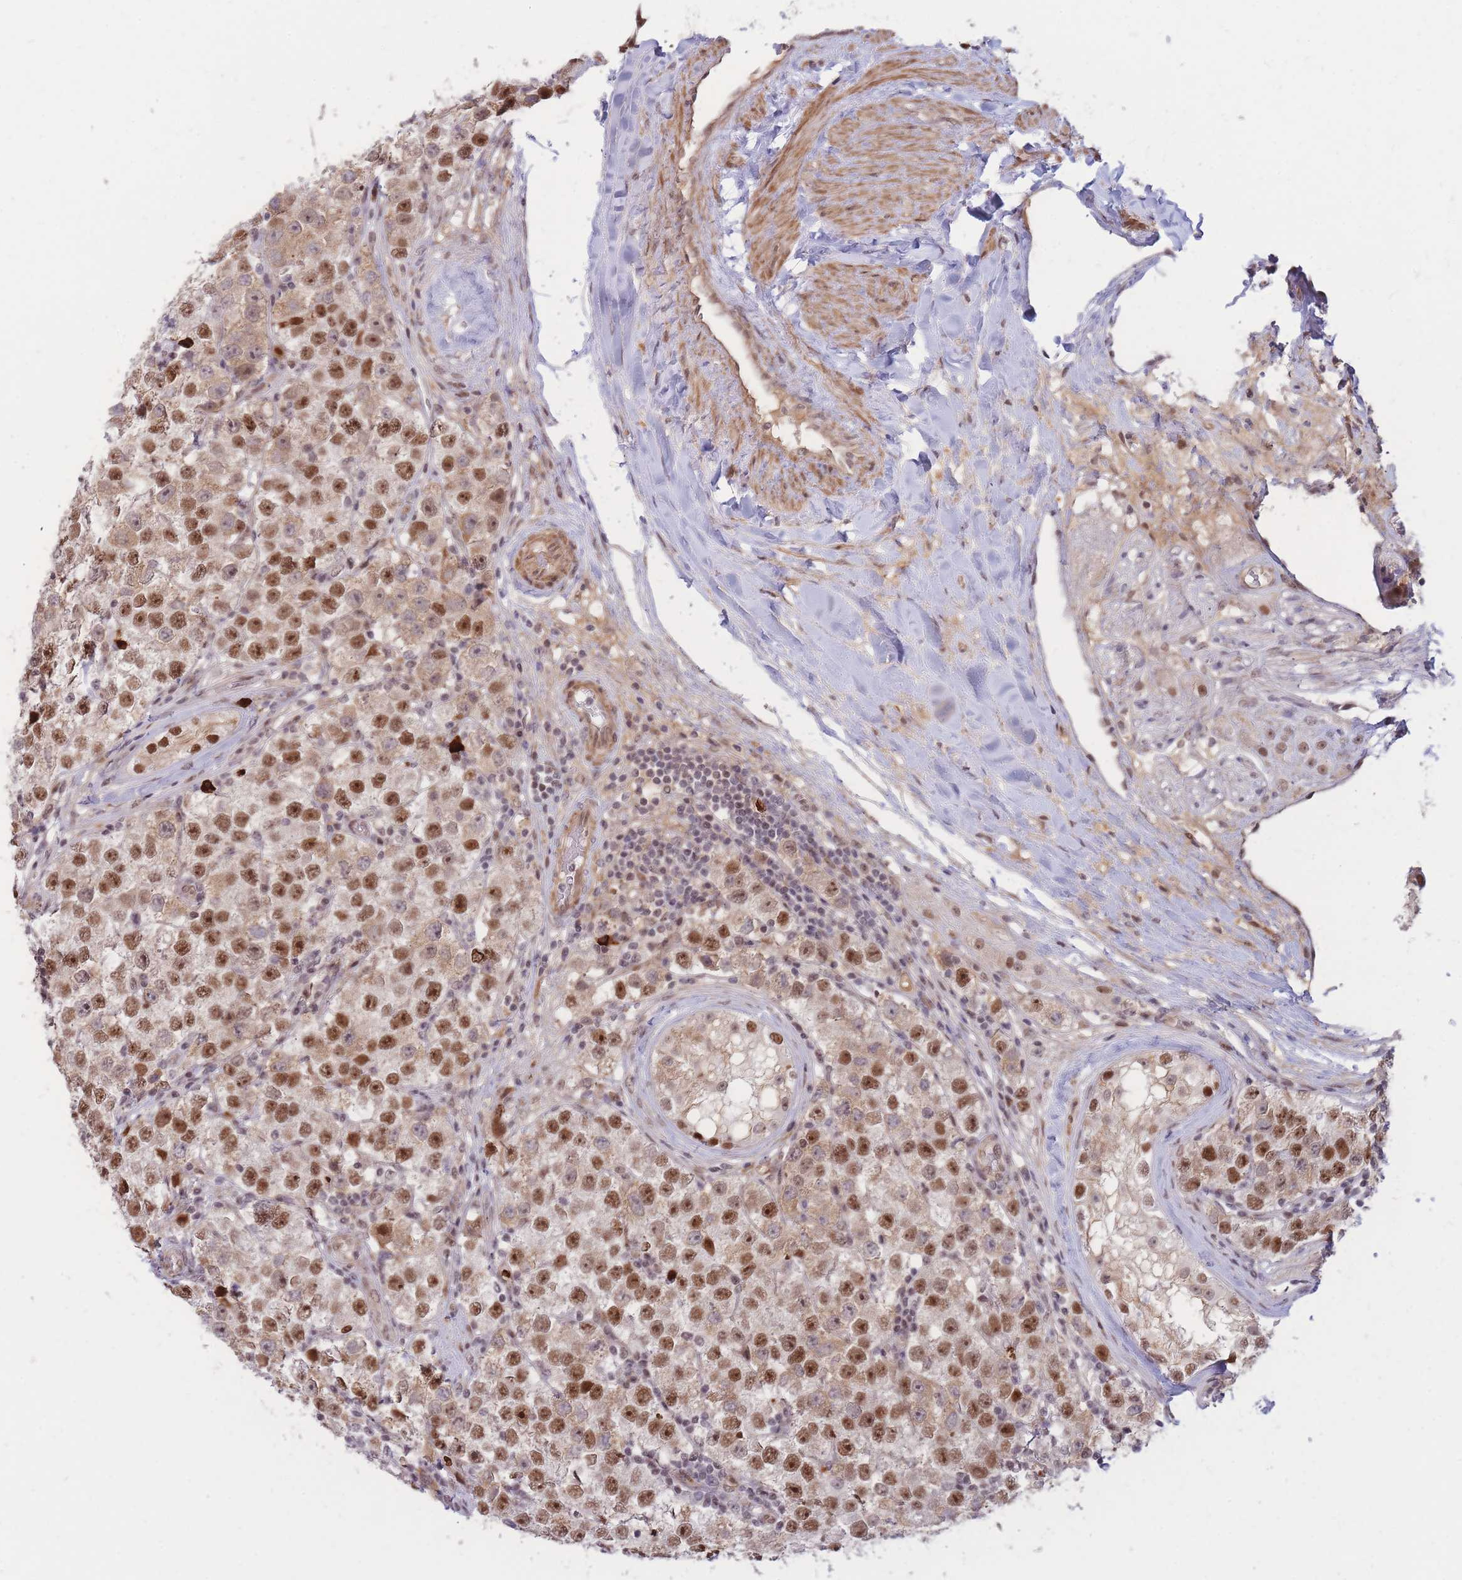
{"staining": {"intensity": "moderate", "quantity": ">75%", "location": "nuclear"}, "tissue": "testis cancer", "cell_type": "Tumor cells", "image_type": "cancer", "snomed": [{"axis": "morphology", "description": "Seminoma, NOS"}, {"axis": "topography", "description": "Testis"}], "caption": "Approximately >75% of tumor cells in human testis seminoma demonstrate moderate nuclear protein staining as visualized by brown immunohistochemical staining.", "gene": "ERICH6B", "patient": {"sex": "male", "age": 34}}